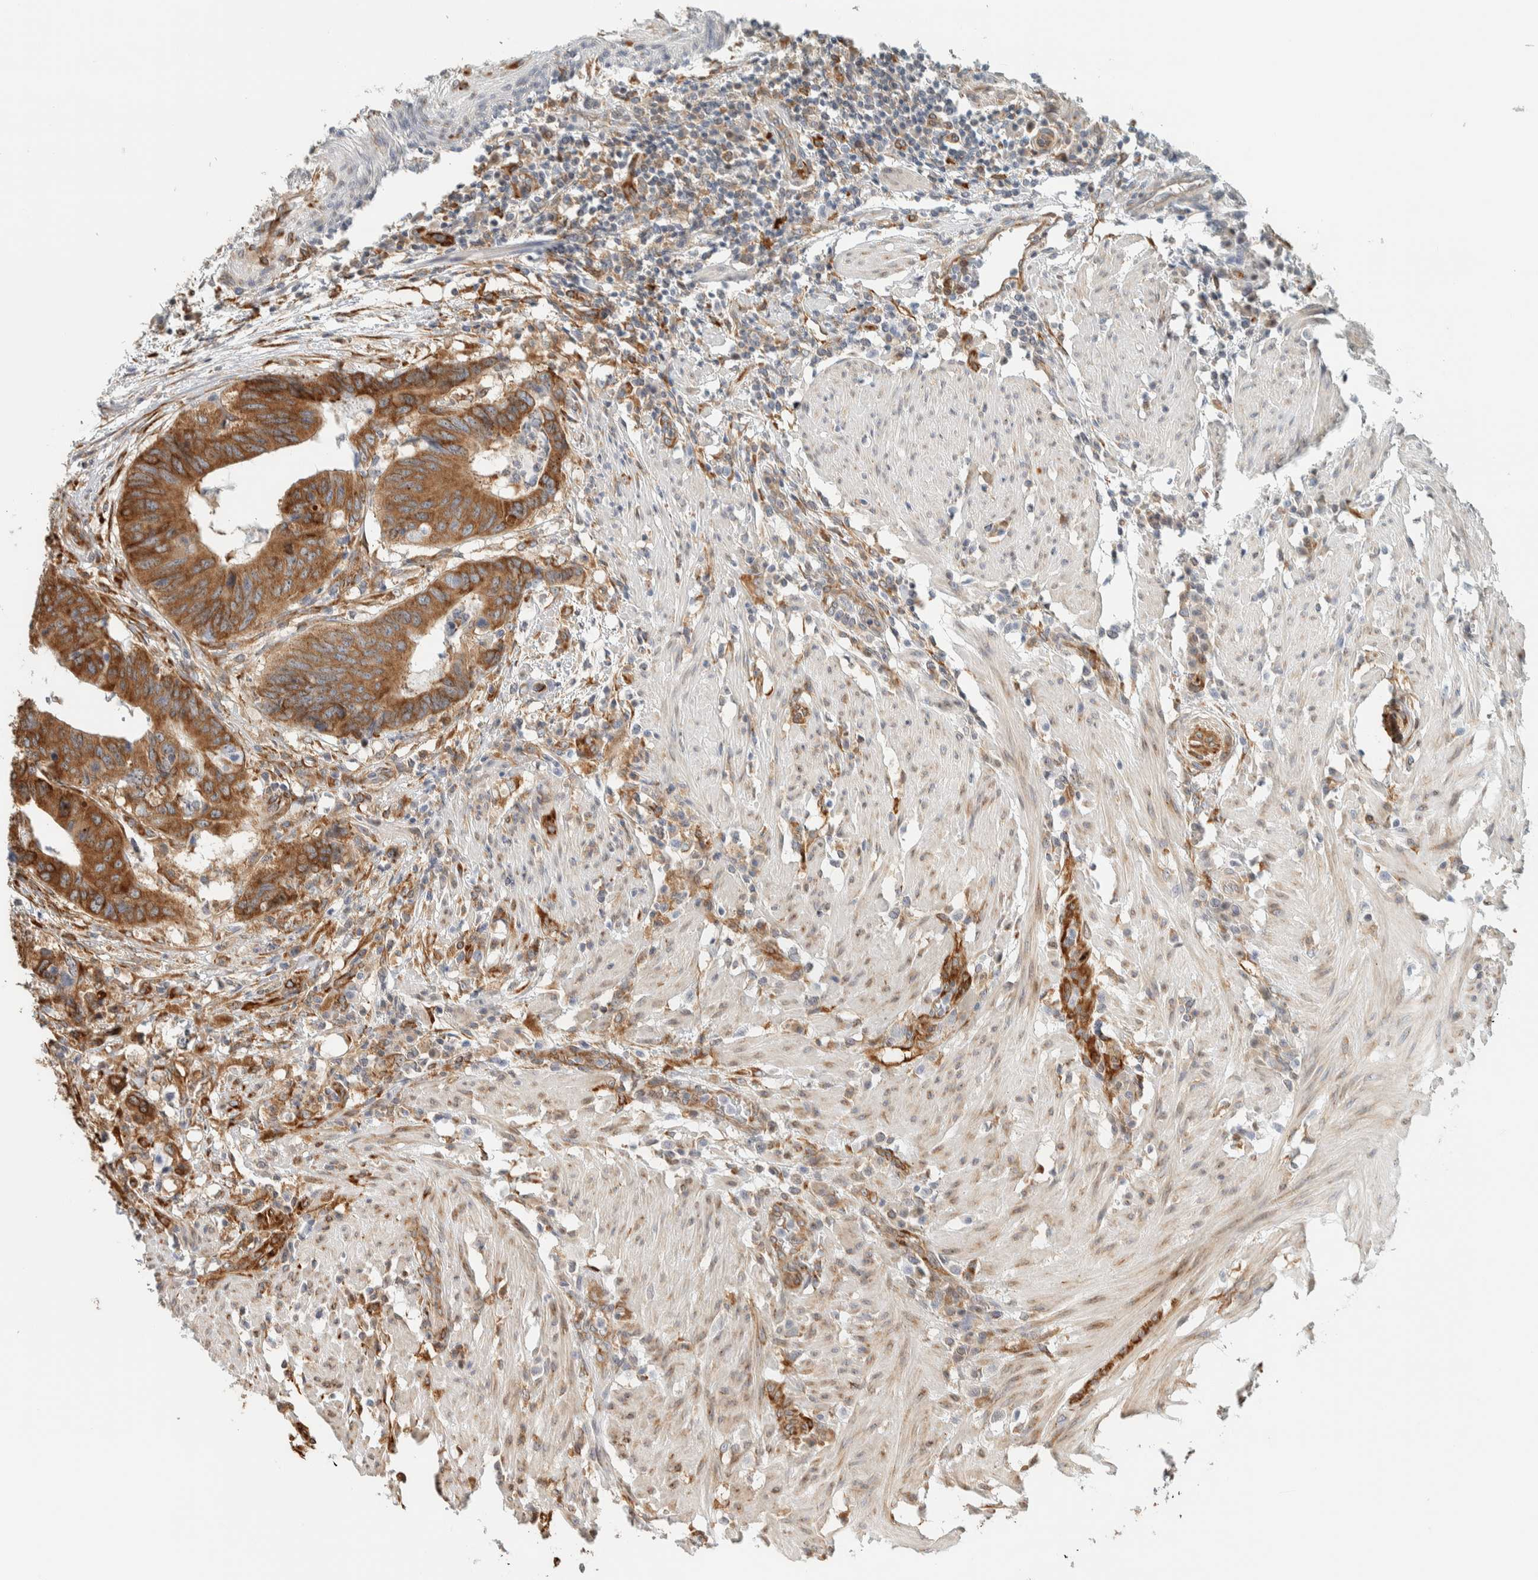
{"staining": {"intensity": "moderate", "quantity": ">75%", "location": "cytoplasmic/membranous"}, "tissue": "colorectal cancer", "cell_type": "Tumor cells", "image_type": "cancer", "snomed": [{"axis": "morphology", "description": "Adenocarcinoma, NOS"}, {"axis": "topography", "description": "Colon"}], "caption": "Human colorectal cancer (adenocarcinoma) stained for a protein (brown) exhibits moderate cytoplasmic/membranous positive positivity in approximately >75% of tumor cells.", "gene": "LLGL2", "patient": {"sex": "male", "age": 56}}